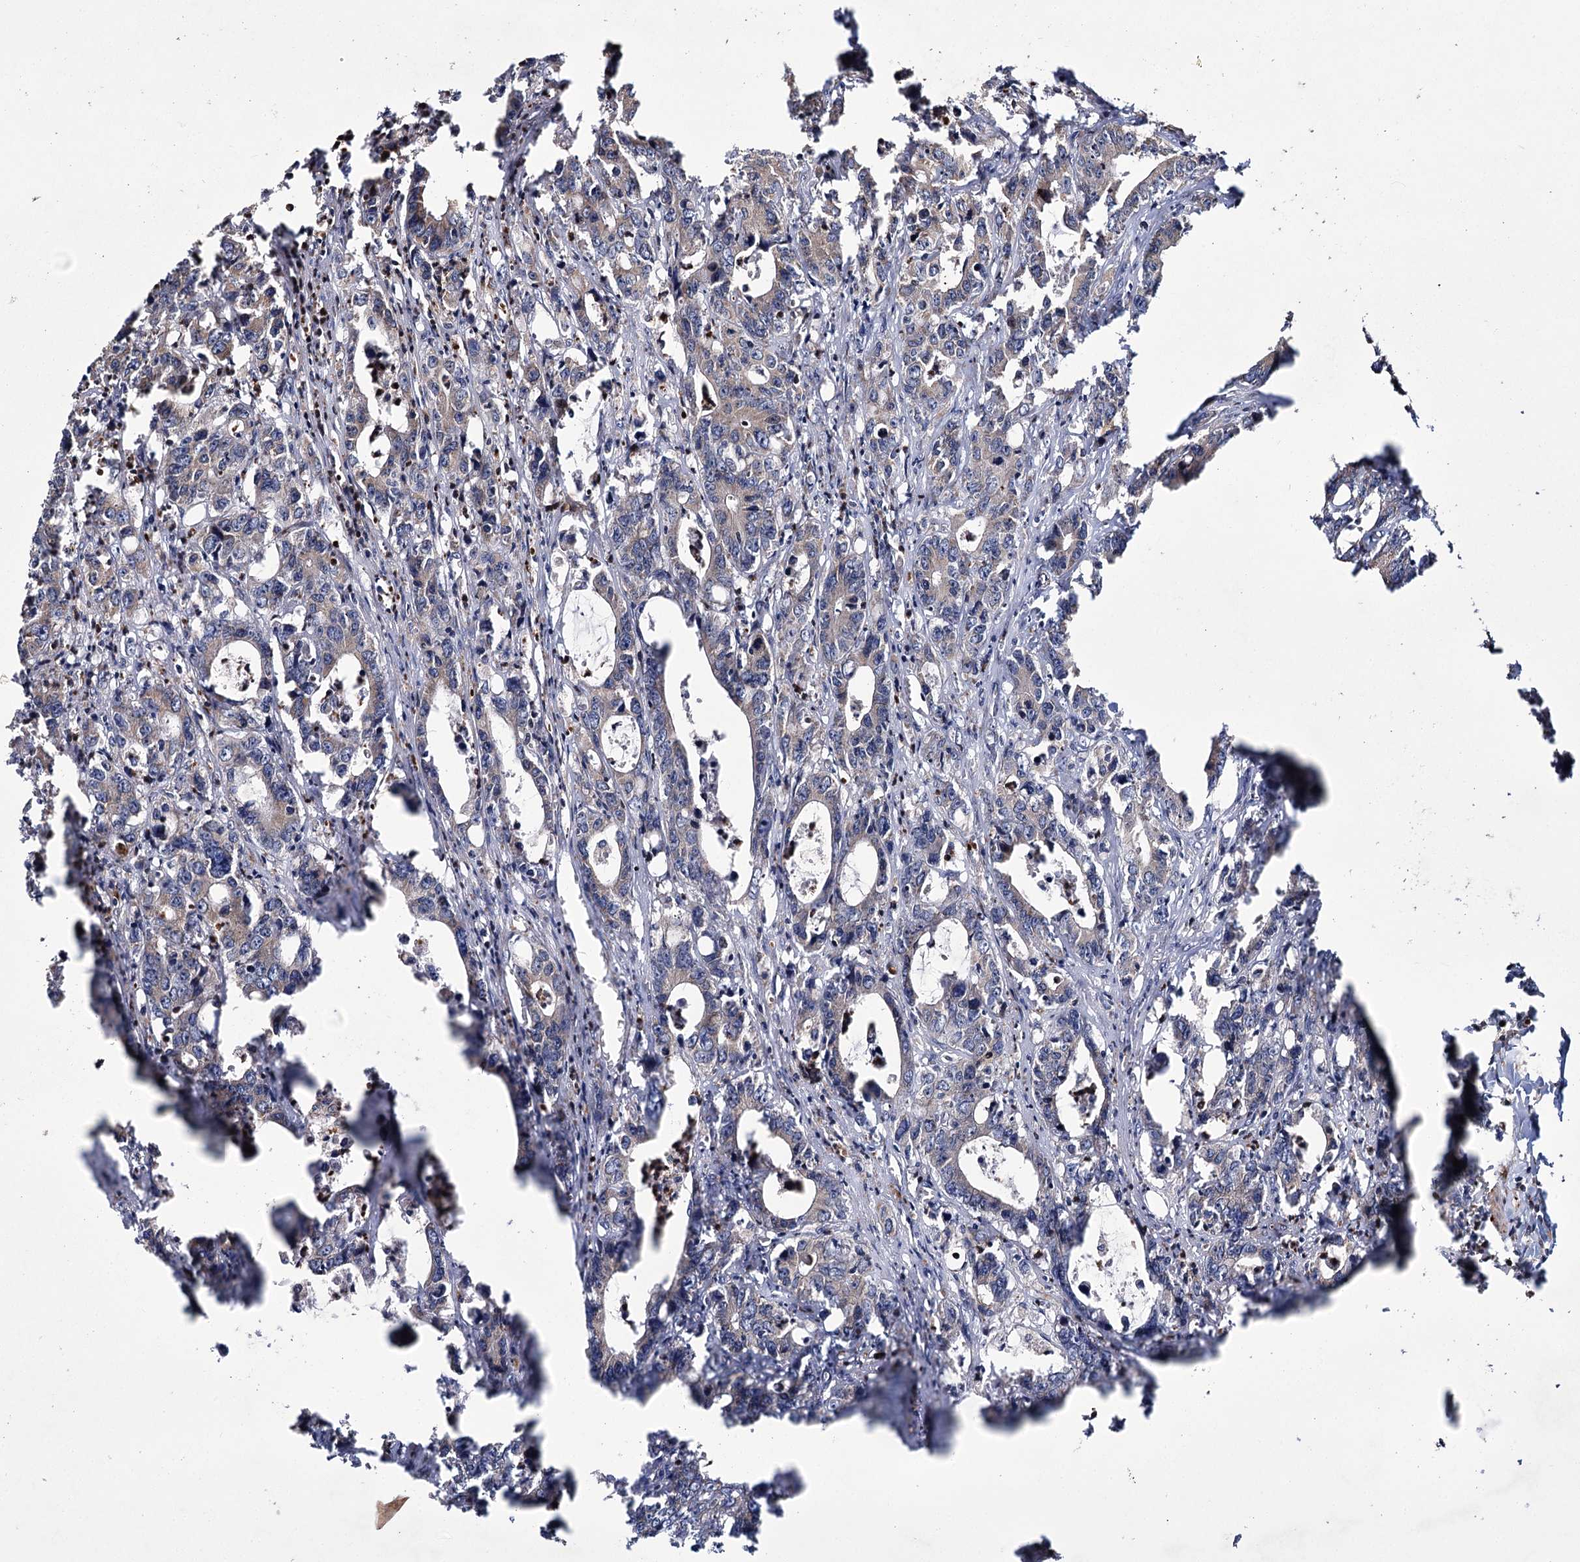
{"staining": {"intensity": "weak", "quantity": "25%-75%", "location": "cytoplasmic/membranous"}, "tissue": "colorectal cancer", "cell_type": "Tumor cells", "image_type": "cancer", "snomed": [{"axis": "morphology", "description": "Adenocarcinoma, NOS"}, {"axis": "topography", "description": "Colon"}], "caption": "Weak cytoplasmic/membranous expression is seen in approximately 25%-75% of tumor cells in colorectal adenocarcinoma.", "gene": "HECTD2", "patient": {"sex": "female", "age": 75}}